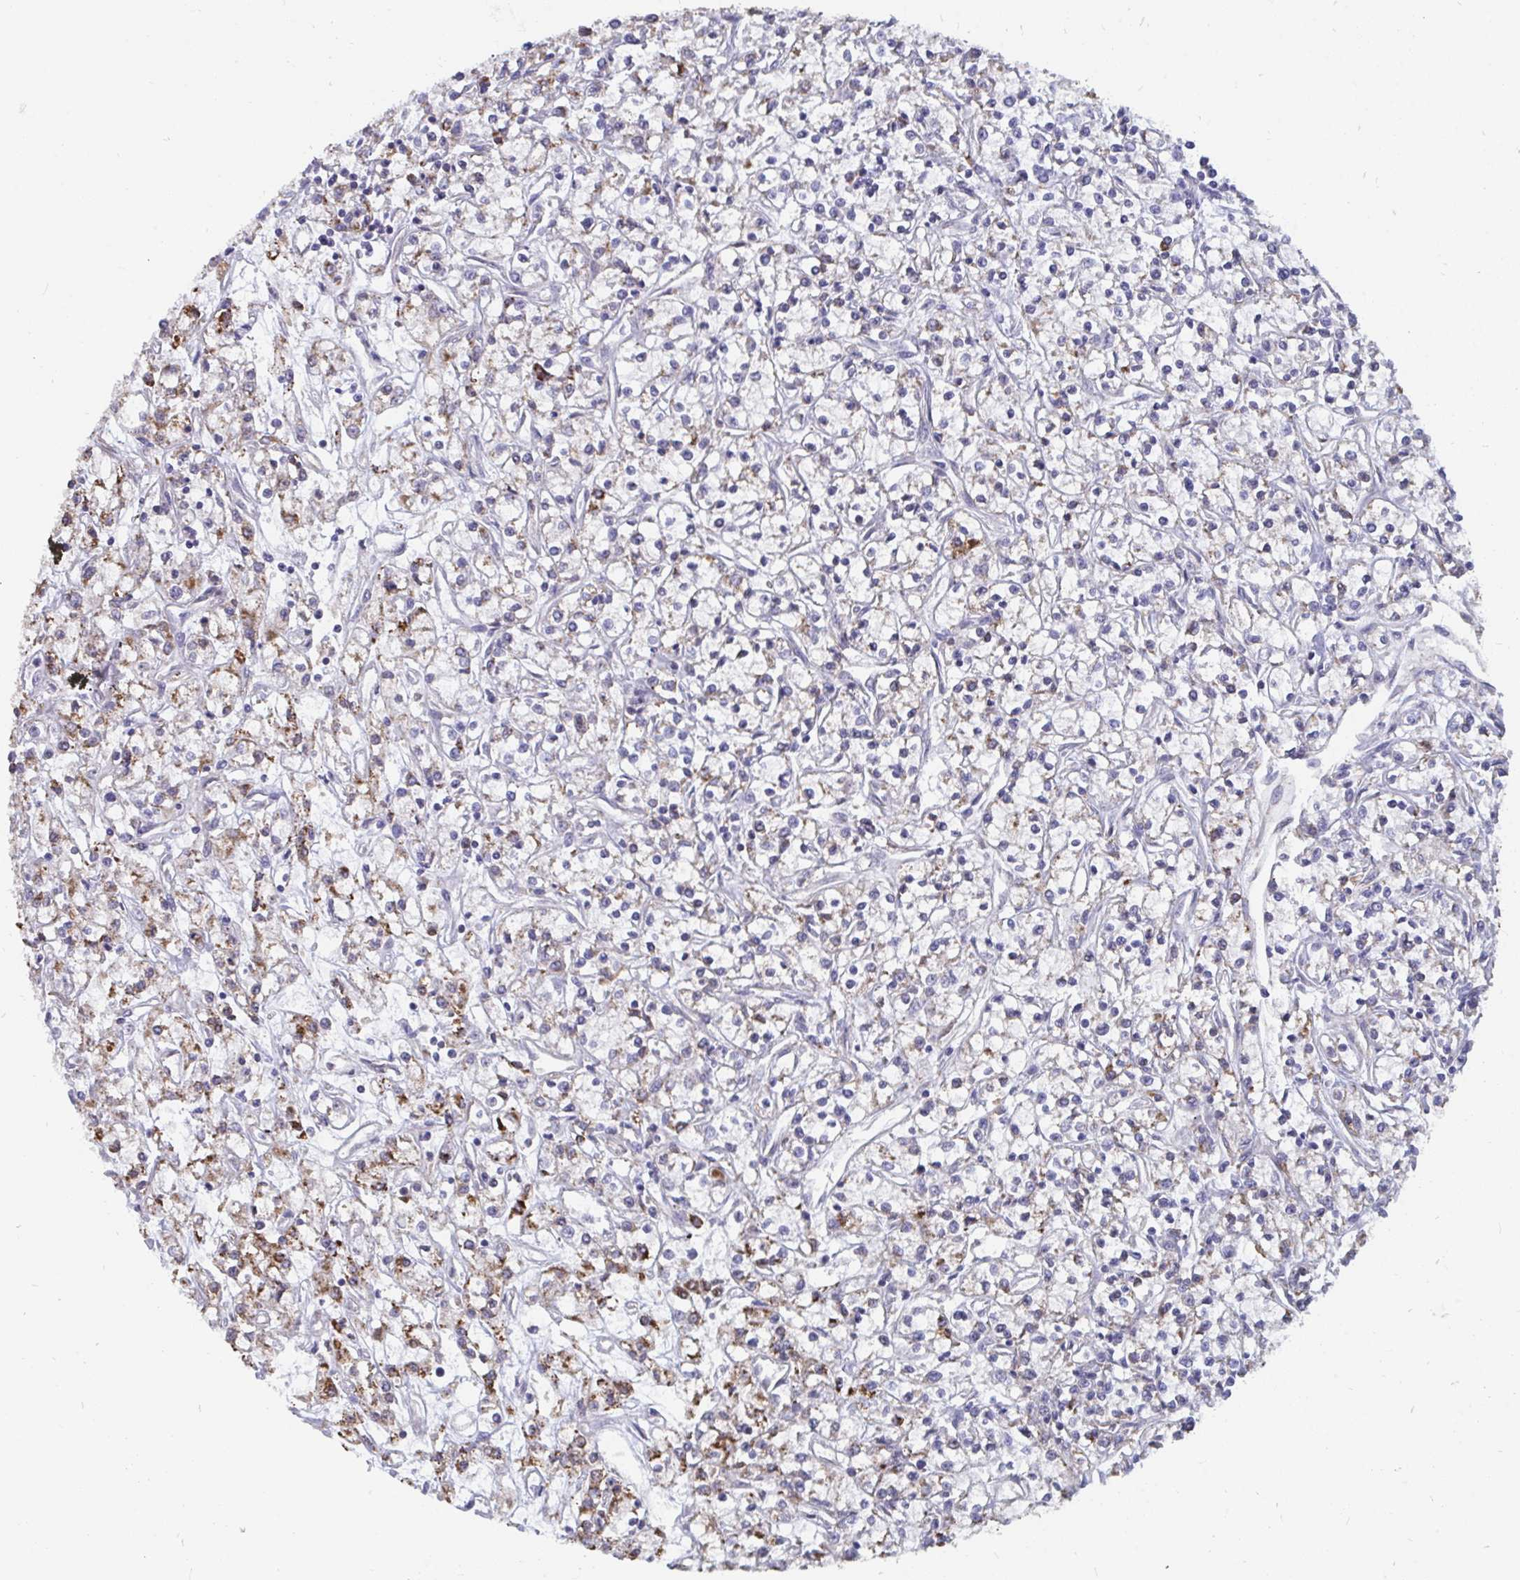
{"staining": {"intensity": "moderate", "quantity": "25%-75%", "location": "cytoplasmic/membranous"}, "tissue": "renal cancer", "cell_type": "Tumor cells", "image_type": "cancer", "snomed": [{"axis": "morphology", "description": "Adenocarcinoma, NOS"}, {"axis": "topography", "description": "Kidney"}], "caption": "Adenocarcinoma (renal) stained for a protein displays moderate cytoplasmic/membranous positivity in tumor cells.", "gene": "ELAVL1", "patient": {"sex": "female", "age": 59}}